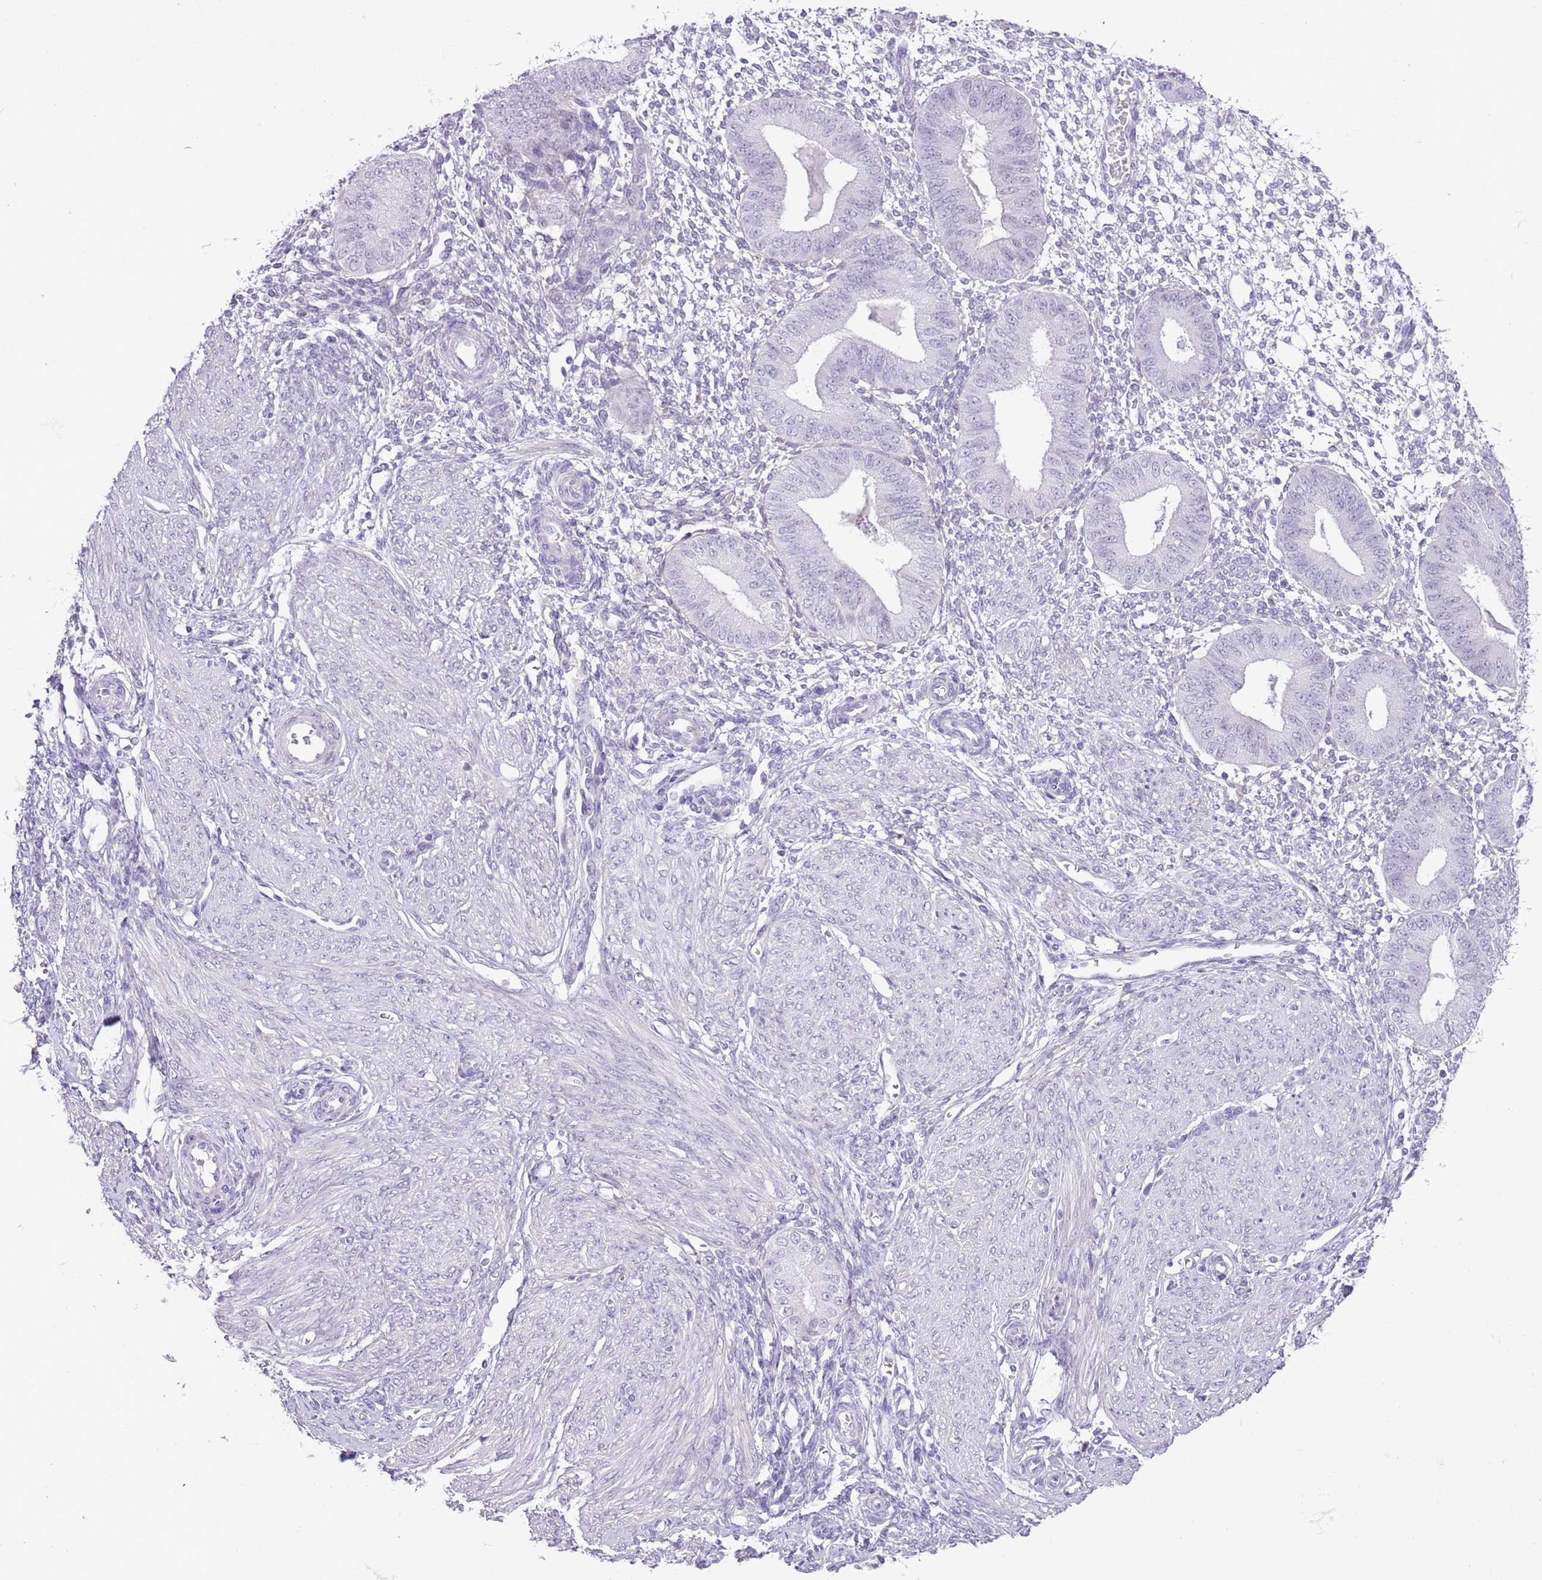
{"staining": {"intensity": "negative", "quantity": "none", "location": "none"}, "tissue": "endometrium", "cell_type": "Cells in endometrial stroma", "image_type": "normal", "snomed": [{"axis": "morphology", "description": "Normal tissue, NOS"}, {"axis": "topography", "description": "Endometrium"}], "caption": "Endometrium was stained to show a protein in brown. There is no significant expression in cells in endometrial stroma. (Brightfield microscopy of DAB immunohistochemistry at high magnification).", "gene": "MIDN", "patient": {"sex": "female", "age": 49}}